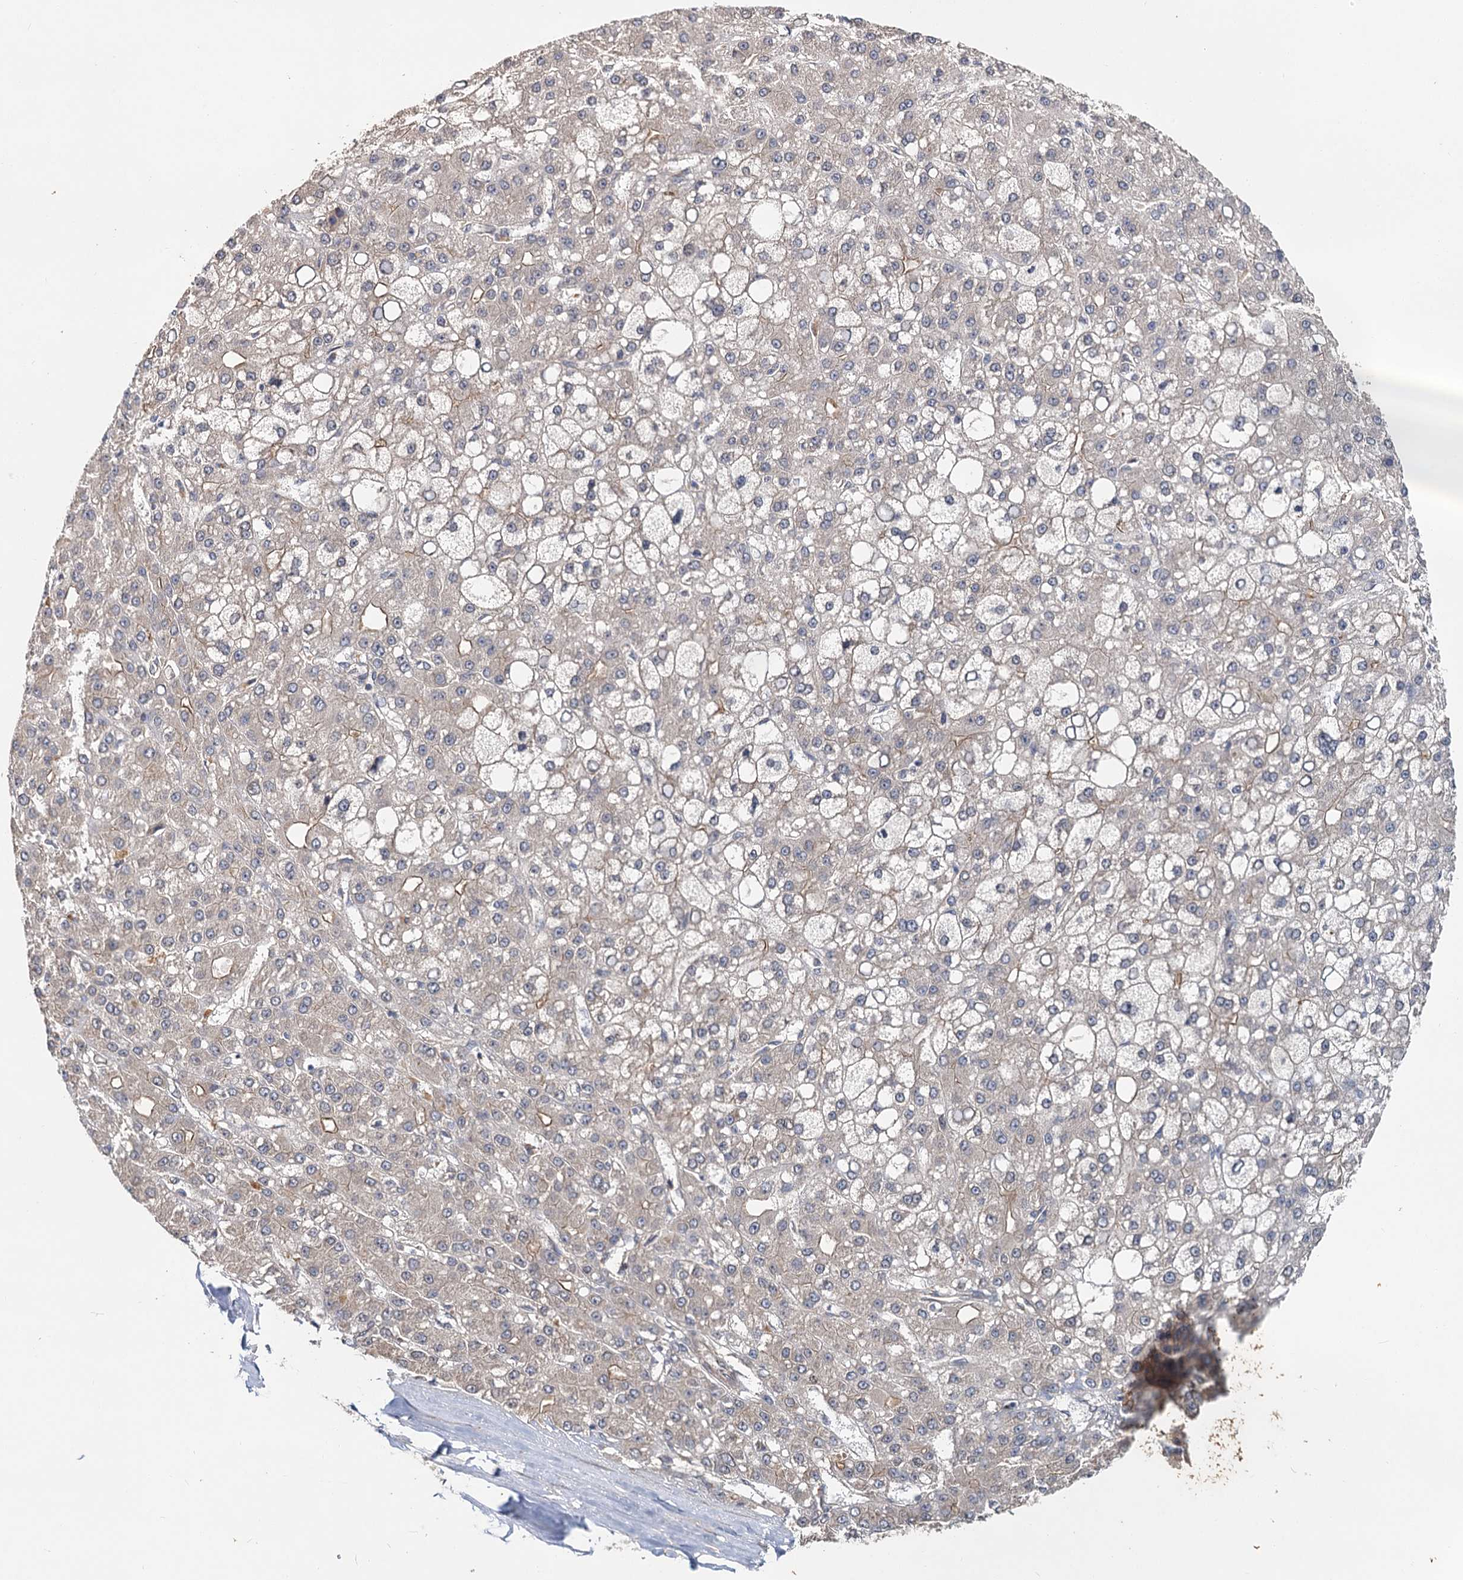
{"staining": {"intensity": "weak", "quantity": "<25%", "location": "cytoplasmic/membranous"}, "tissue": "liver cancer", "cell_type": "Tumor cells", "image_type": "cancer", "snomed": [{"axis": "morphology", "description": "Carcinoma, Hepatocellular, NOS"}, {"axis": "topography", "description": "Liver"}], "caption": "This is a micrograph of IHC staining of liver cancer, which shows no positivity in tumor cells.", "gene": "ZNF324", "patient": {"sex": "male", "age": 67}}